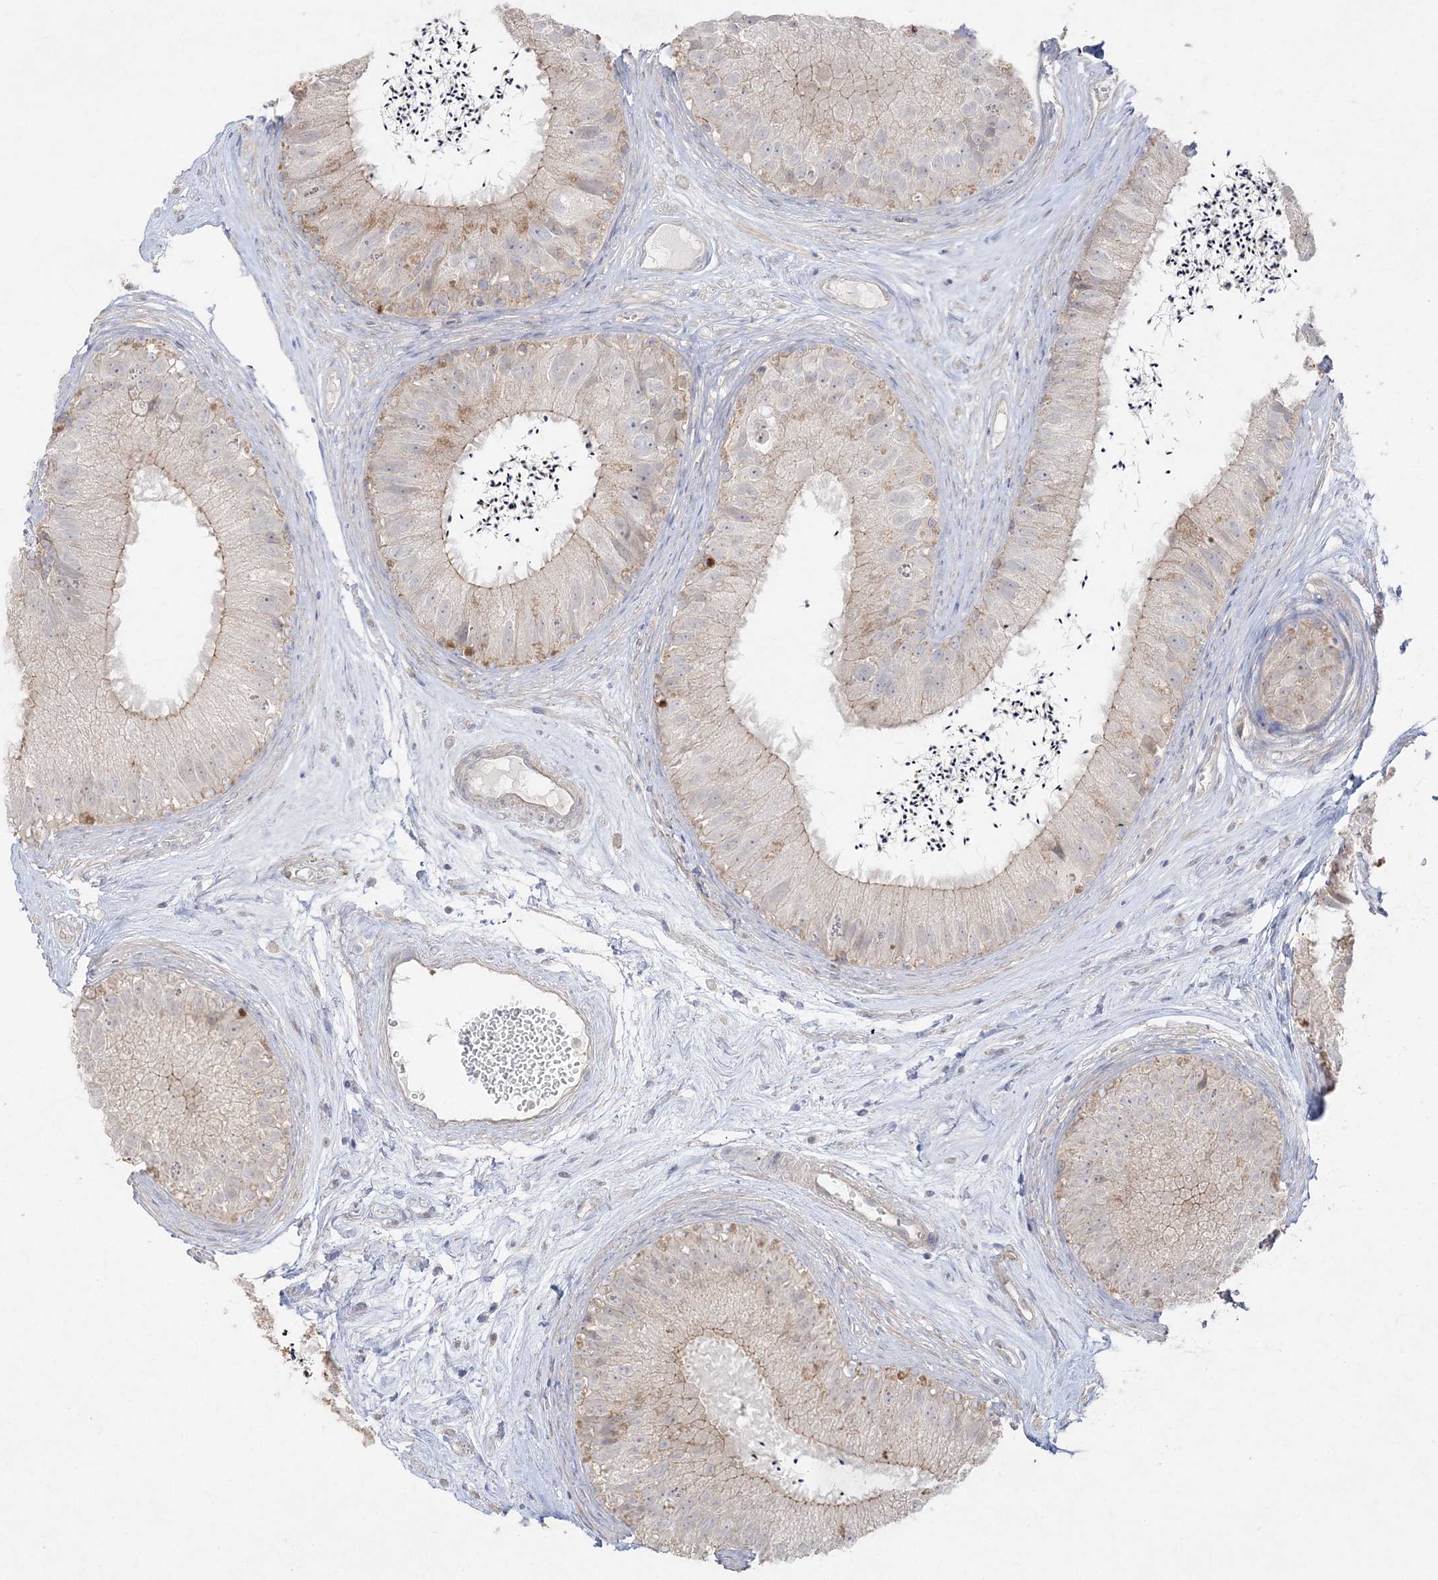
{"staining": {"intensity": "weak", "quantity": "25%-75%", "location": "cytoplasmic/membranous"}, "tissue": "epididymis", "cell_type": "Glandular cells", "image_type": "normal", "snomed": [{"axis": "morphology", "description": "Normal tissue, NOS"}, {"axis": "topography", "description": "Epididymis"}], "caption": "Immunohistochemistry of unremarkable human epididymis shows low levels of weak cytoplasmic/membranous staining in approximately 25%-75% of glandular cells. (DAB (3,3'-diaminobenzidine) IHC, brown staining for protein, blue staining for nuclei).", "gene": "SH3BP4", "patient": {"sex": "male", "age": 77}}